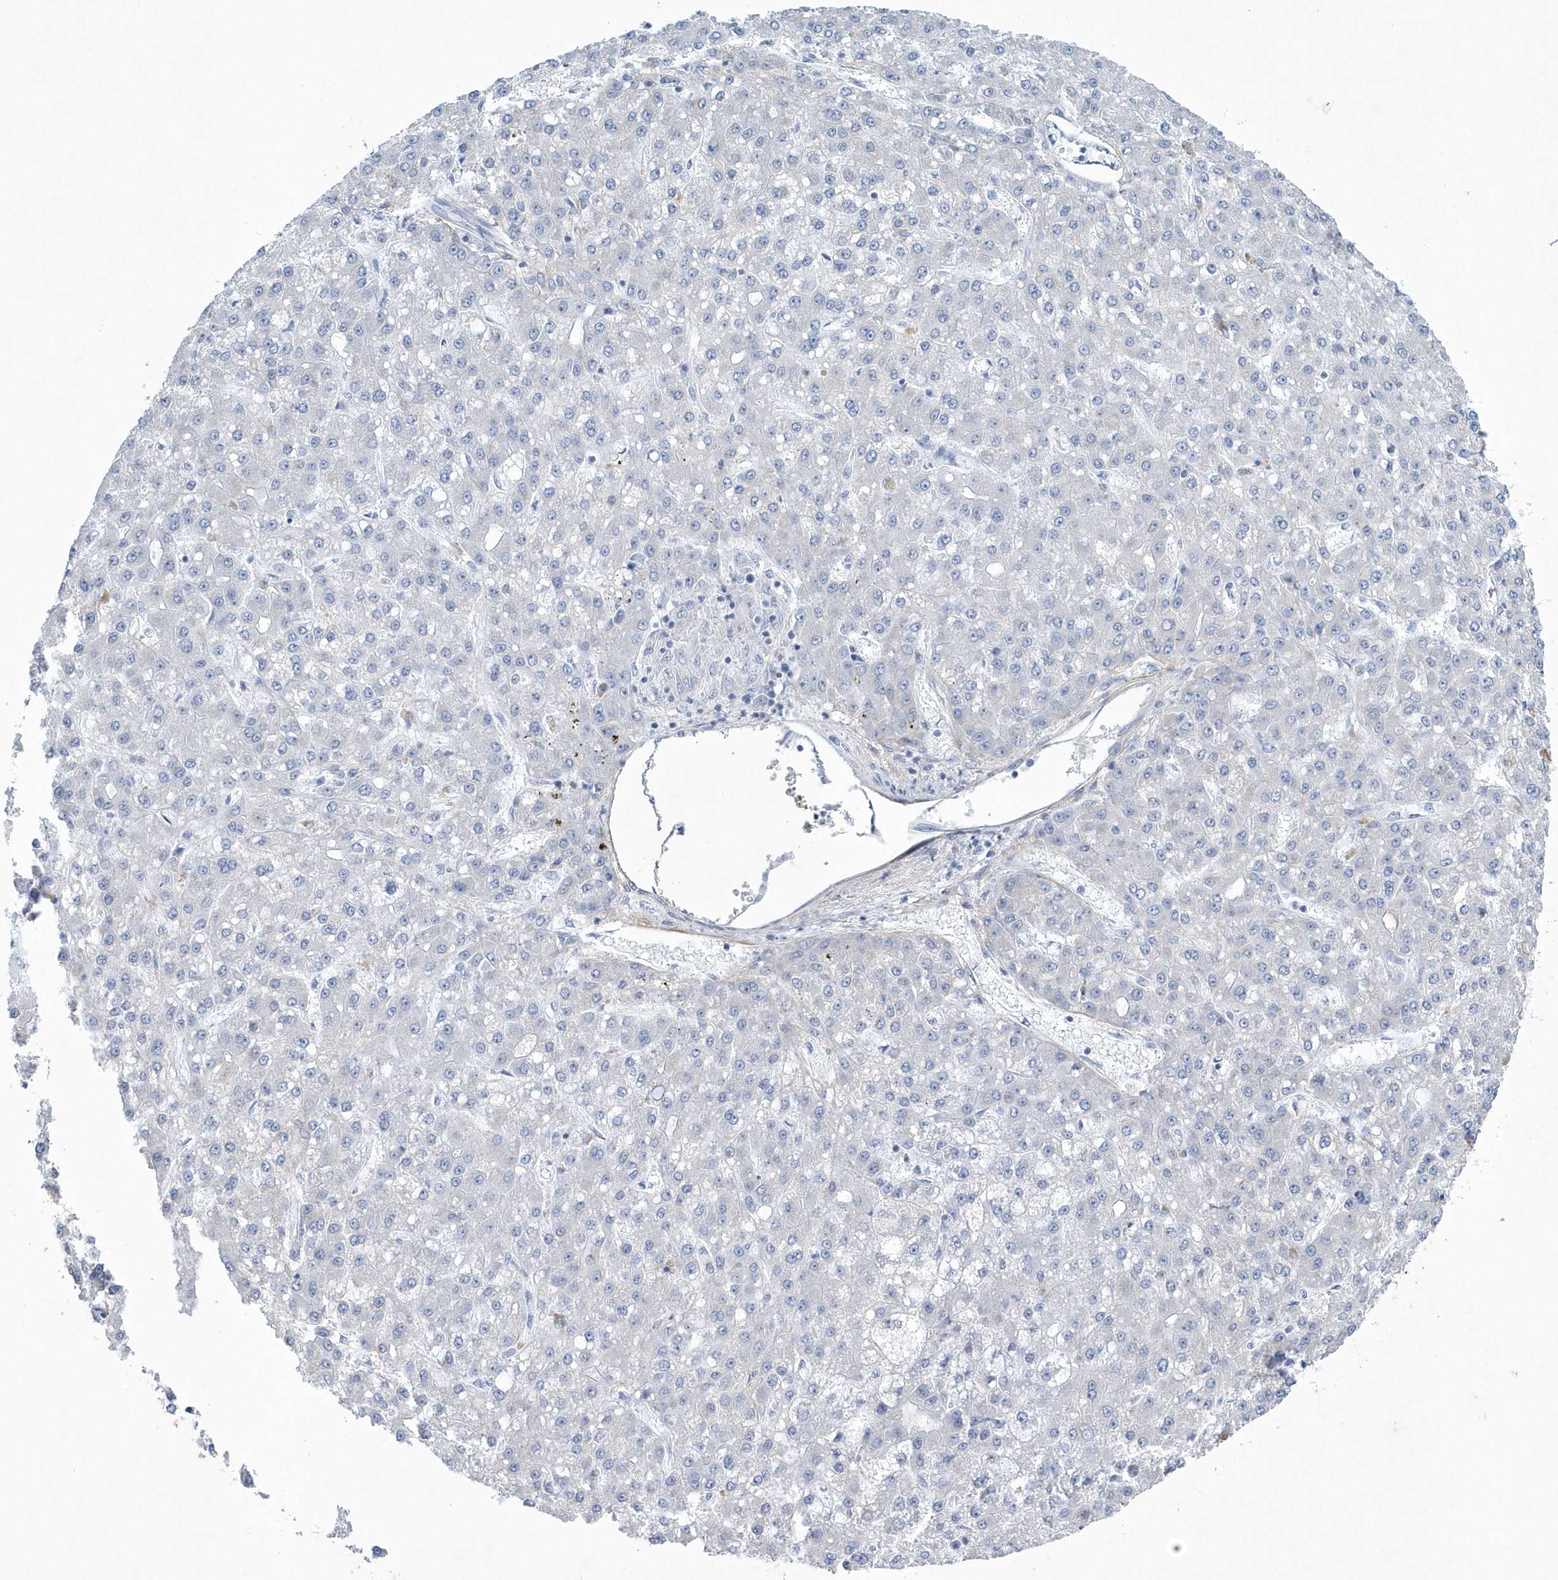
{"staining": {"intensity": "negative", "quantity": "none", "location": "none"}, "tissue": "liver cancer", "cell_type": "Tumor cells", "image_type": "cancer", "snomed": [{"axis": "morphology", "description": "Carcinoma, Hepatocellular, NOS"}, {"axis": "topography", "description": "Liver"}], "caption": "There is no significant positivity in tumor cells of liver hepatocellular carcinoma.", "gene": "SPATA18", "patient": {"sex": "male", "age": 67}}